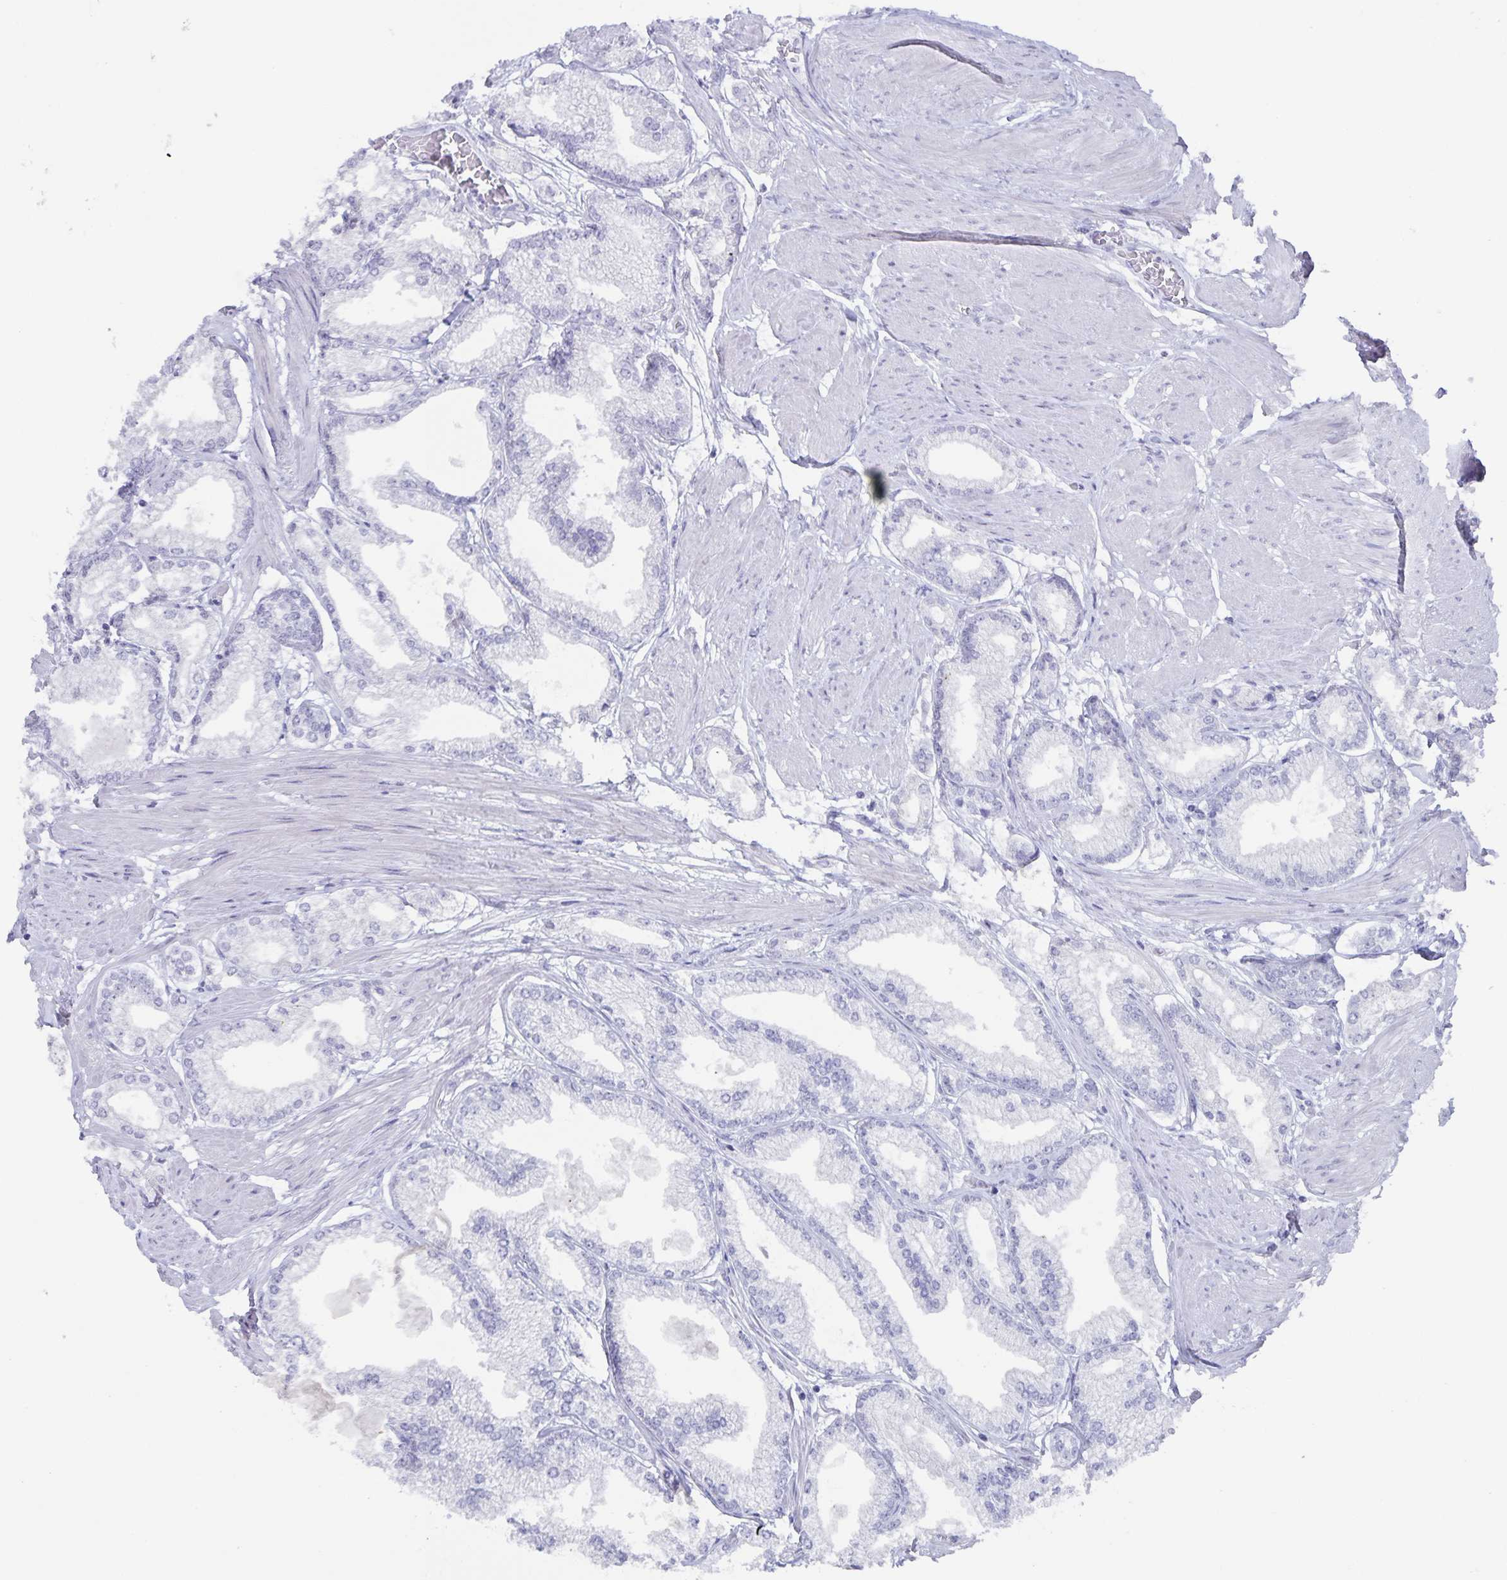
{"staining": {"intensity": "negative", "quantity": "none", "location": "none"}, "tissue": "prostate cancer", "cell_type": "Tumor cells", "image_type": "cancer", "snomed": [{"axis": "morphology", "description": "Adenocarcinoma, High grade"}, {"axis": "topography", "description": "Prostate"}], "caption": "Human prostate adenocarcinoma (high-grade) stained for a protein using IHC demonstrates no positivity in tumor cells.", "gene": "AQP4", "patient": {"sex": "male", "age": 68}}